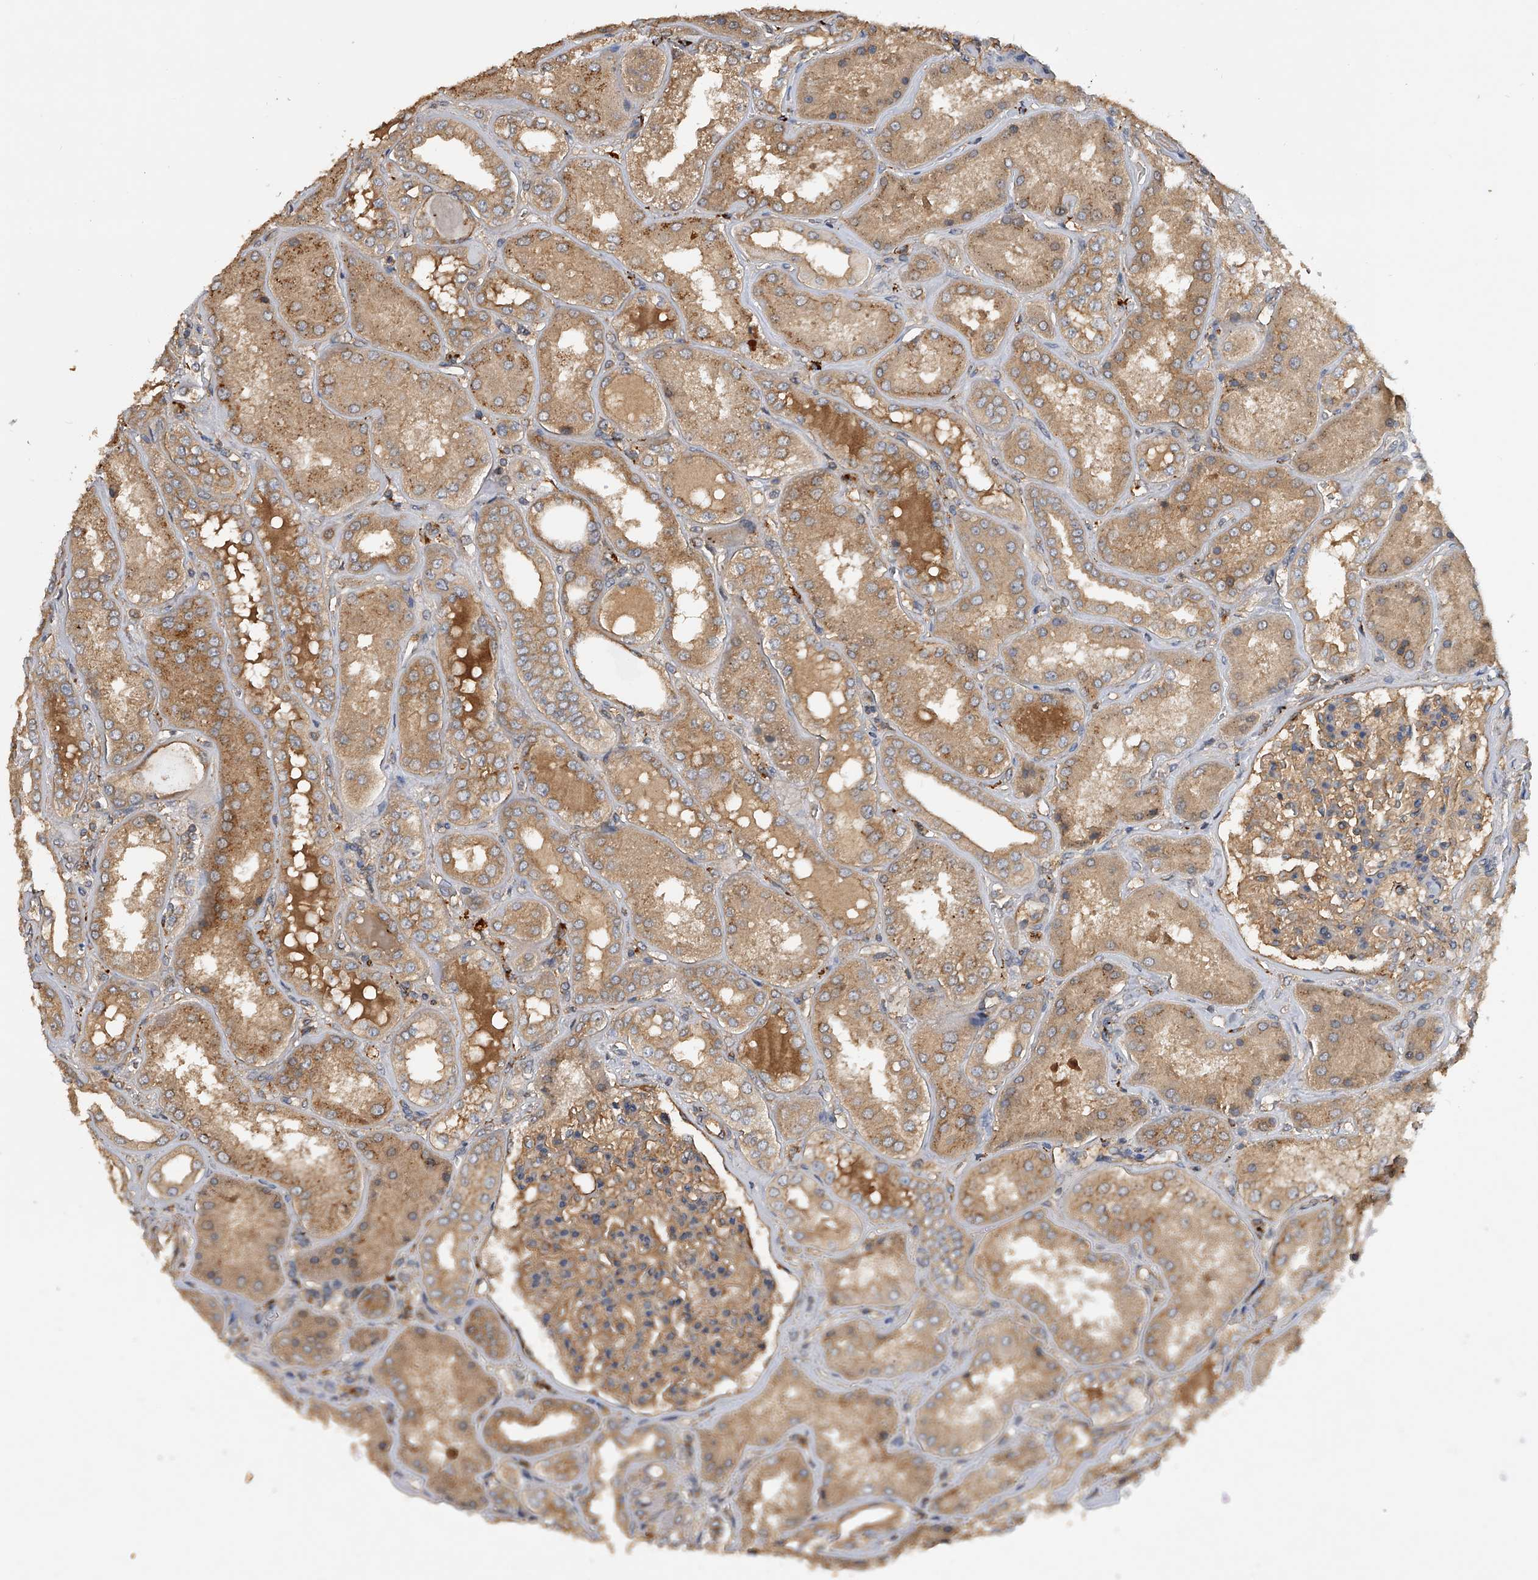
{"staining": {"intensity": "moderate", "quantity": ">75%", "location": "cytoplasmic/membranous"}, "tissue": "kidney", "cell_type": "Cells in glomeruli", "image_type": "normal", "snomed": [{"axis": "morphology", "description": "Normal tissue, NOS"}, {"axis": "topography", "description": "Kidney"}], "caption": "Kidney stained with a brown dye exhibits moderate cytoplasmic/membranous positive staining in approximately >75% of cells in glomeruli.", "gene": "PTPRA", "patient": {"sex": "female", "age": 56}}